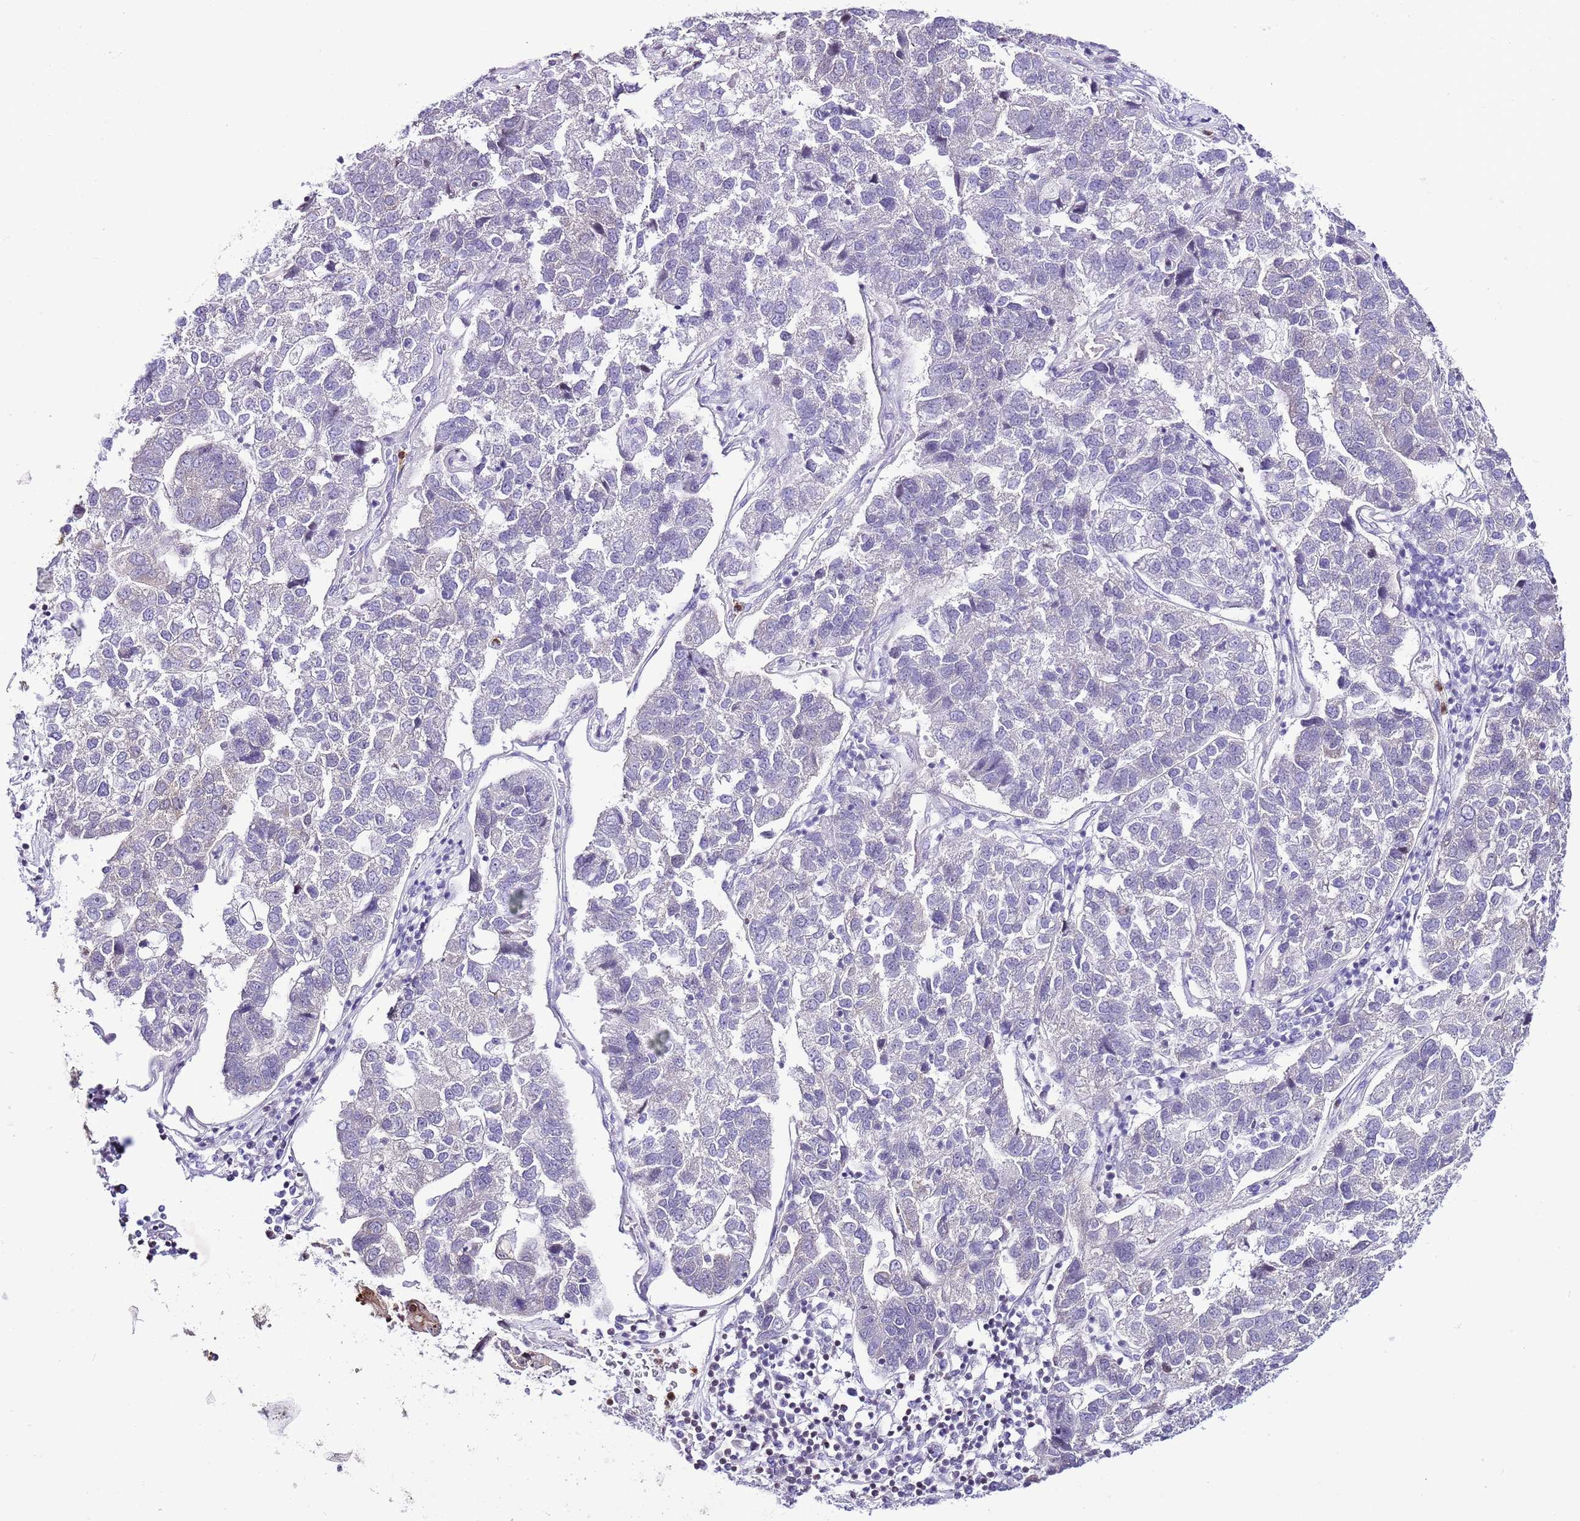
{"staining": {"intensity": "negative", "quantity": "none", "location": "none"}, "tissue": "pancreatic cancer", "cell_type": "Tumor cells", "image_type": "cancer", "snomed": [{"axis": "morphology", "description": "Adenocarcinoma, NOS"}, {"axis": "topography", "description": "Pancreas"}], "caption": "Immunohistochemical staining of human pancreatic cancer (adenocarcinoma) shows no significant expression in tumor cells.", "gene": "PRR15", "patient": {"sex": "female", "age": 61}}